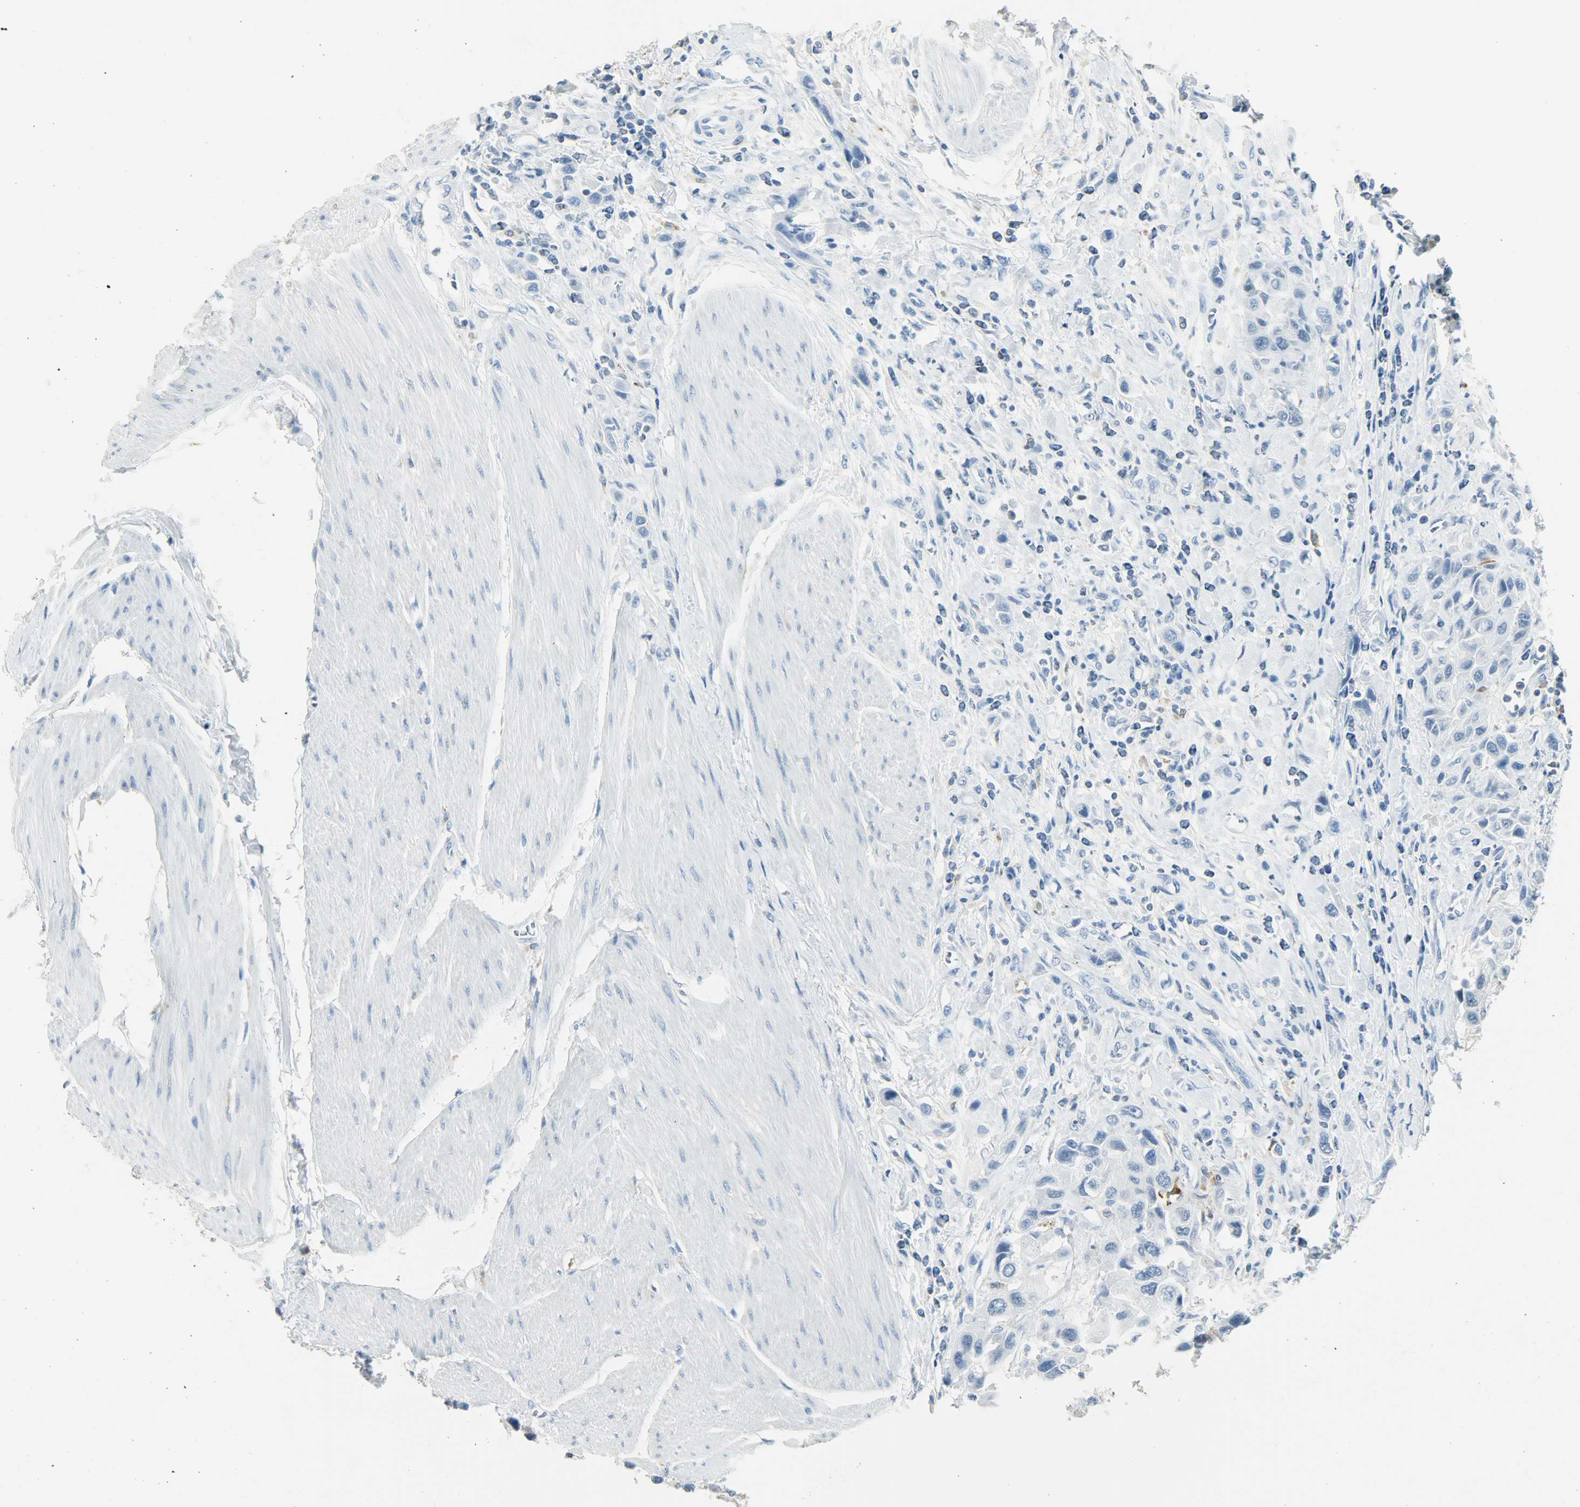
{"staining": {"intensity": "negative", "quantity": "none", "location": "none"}, "tissue": "urothelial cancer", "cell_type": "Tumor cells", "image_type": "cancer", "snomed": [{"axis": "morphology", "description": "Urothelial carcinoma, High grade"}, {"axis": "topography", "description": "Urinary bladder"}], "caption": "This is an IHC micrograph of urothelial carcinoma (high-grade). There is no expression in tumor cells.", "gene": "PTPN6", "patient": {"sex": "male", "age": 50}}